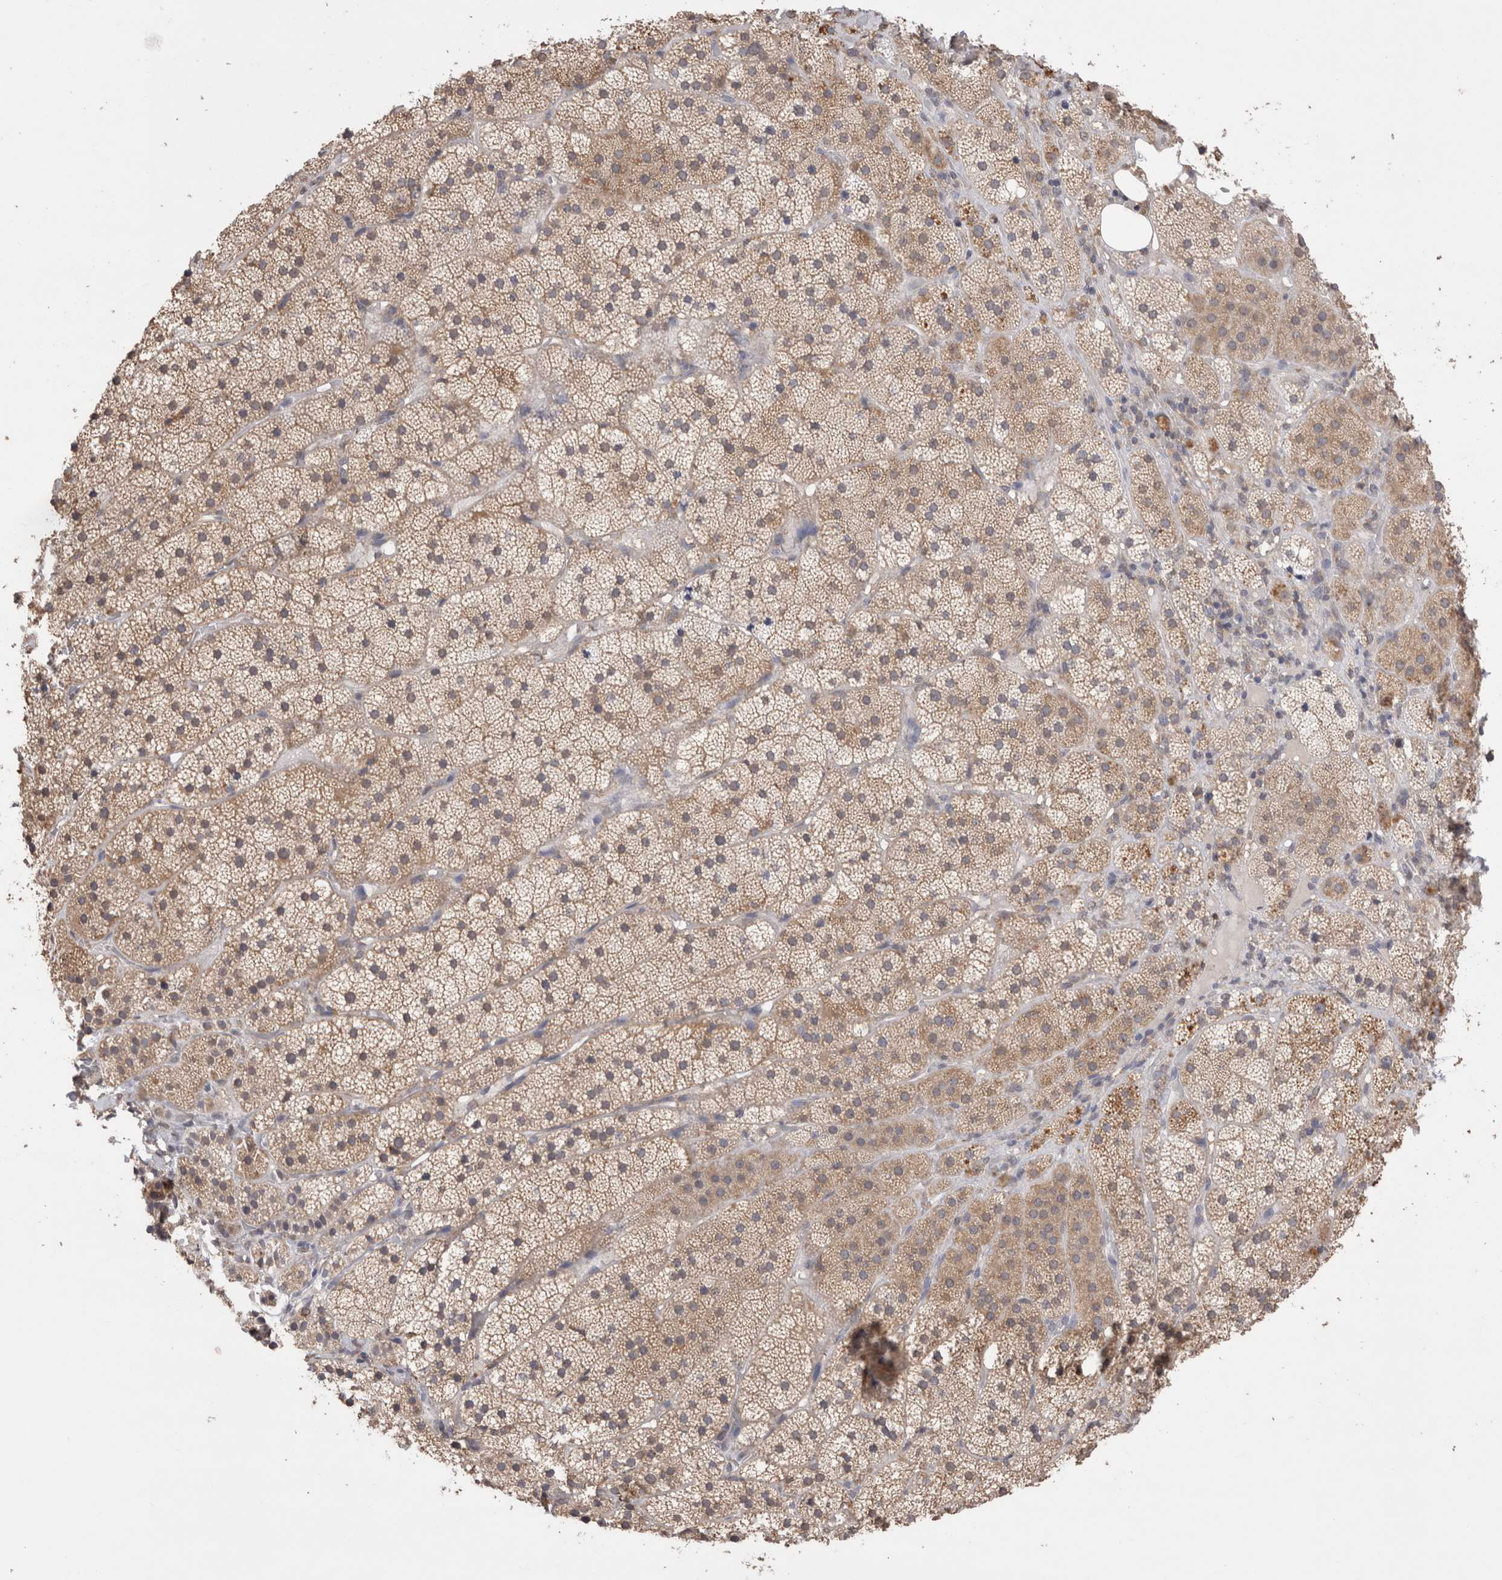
{"staining": {"intensity": "weak", "quantity": ">75%", "location": "cytoplasmic/membranous"}, "tissue": "adrenal gland", "cell_type": "Glandular cells", "image_type": "normal", "snomed": [{"axis": "morphology", "description": "Normal tissue, NOS"}, {"axis": "topography", "description": "Adrenal gland"}], "caption": "A high-resolution photomicrograph shows immunohistochemistry (IHC) staining of normal adrenal gland, which displays weak cytoplasmic/membranous expression in about >75% of glandular cells.", "gene": "GRK5", "patient": {"sex": "female", "age": 44}}